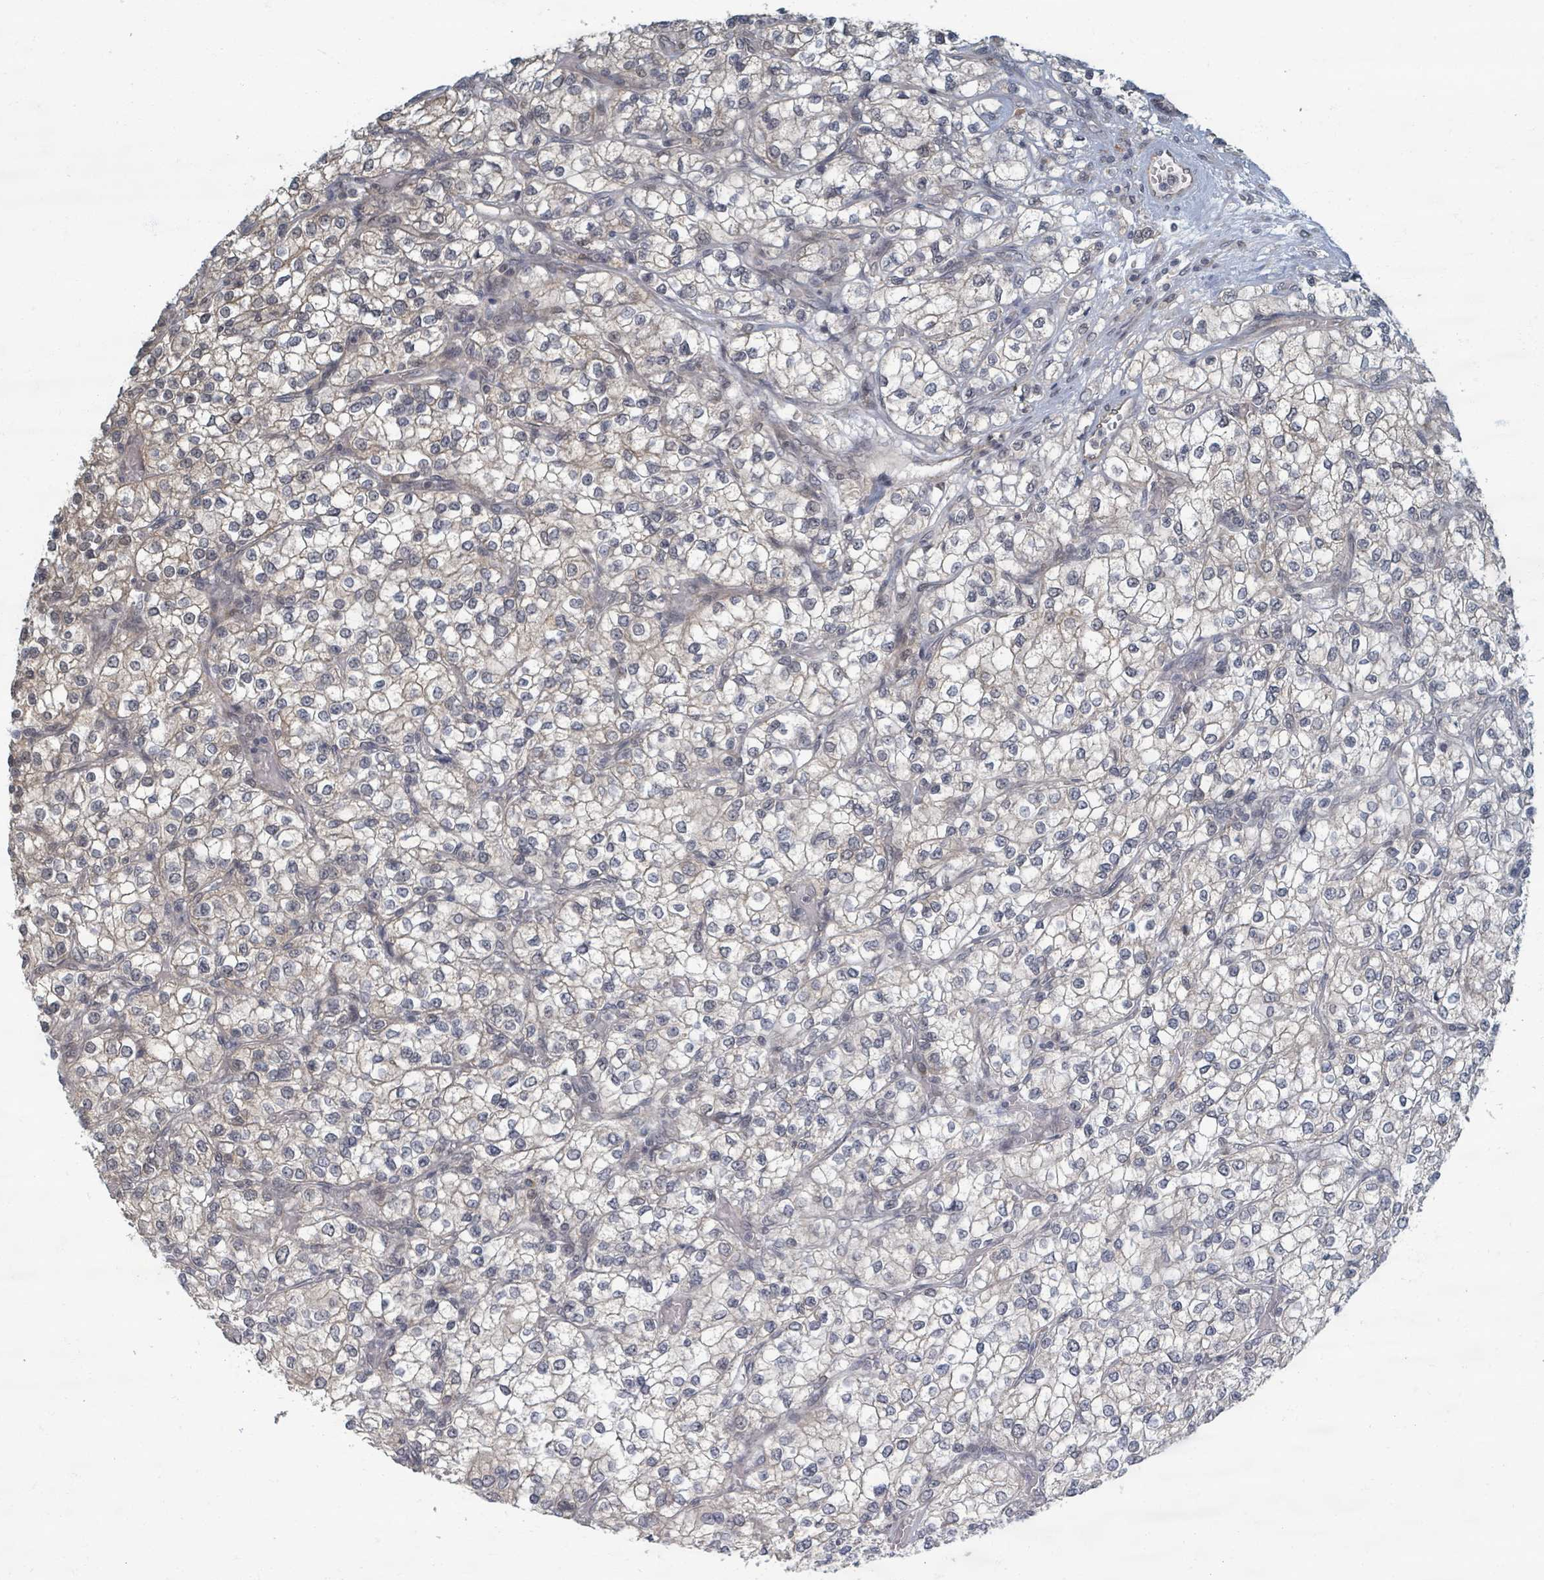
{"staining": {"intensity": "weak", "quantity": "<25%", "location": "nuclear"}, "tissue": "renal cancer", "cell_type": "Tumor cells", "image_type": "cancer", "snomed": [{"axis": "morphology", "description": "Adenocarcinoma, NOS"}, {"axis": "topography", "description": "Kidney"}], "caption": "There is no significant positivity in tumor cells of adenocarcinoma (renal).", "gene": "INTS15", "patient": {"sex": "male", "age": 80}}